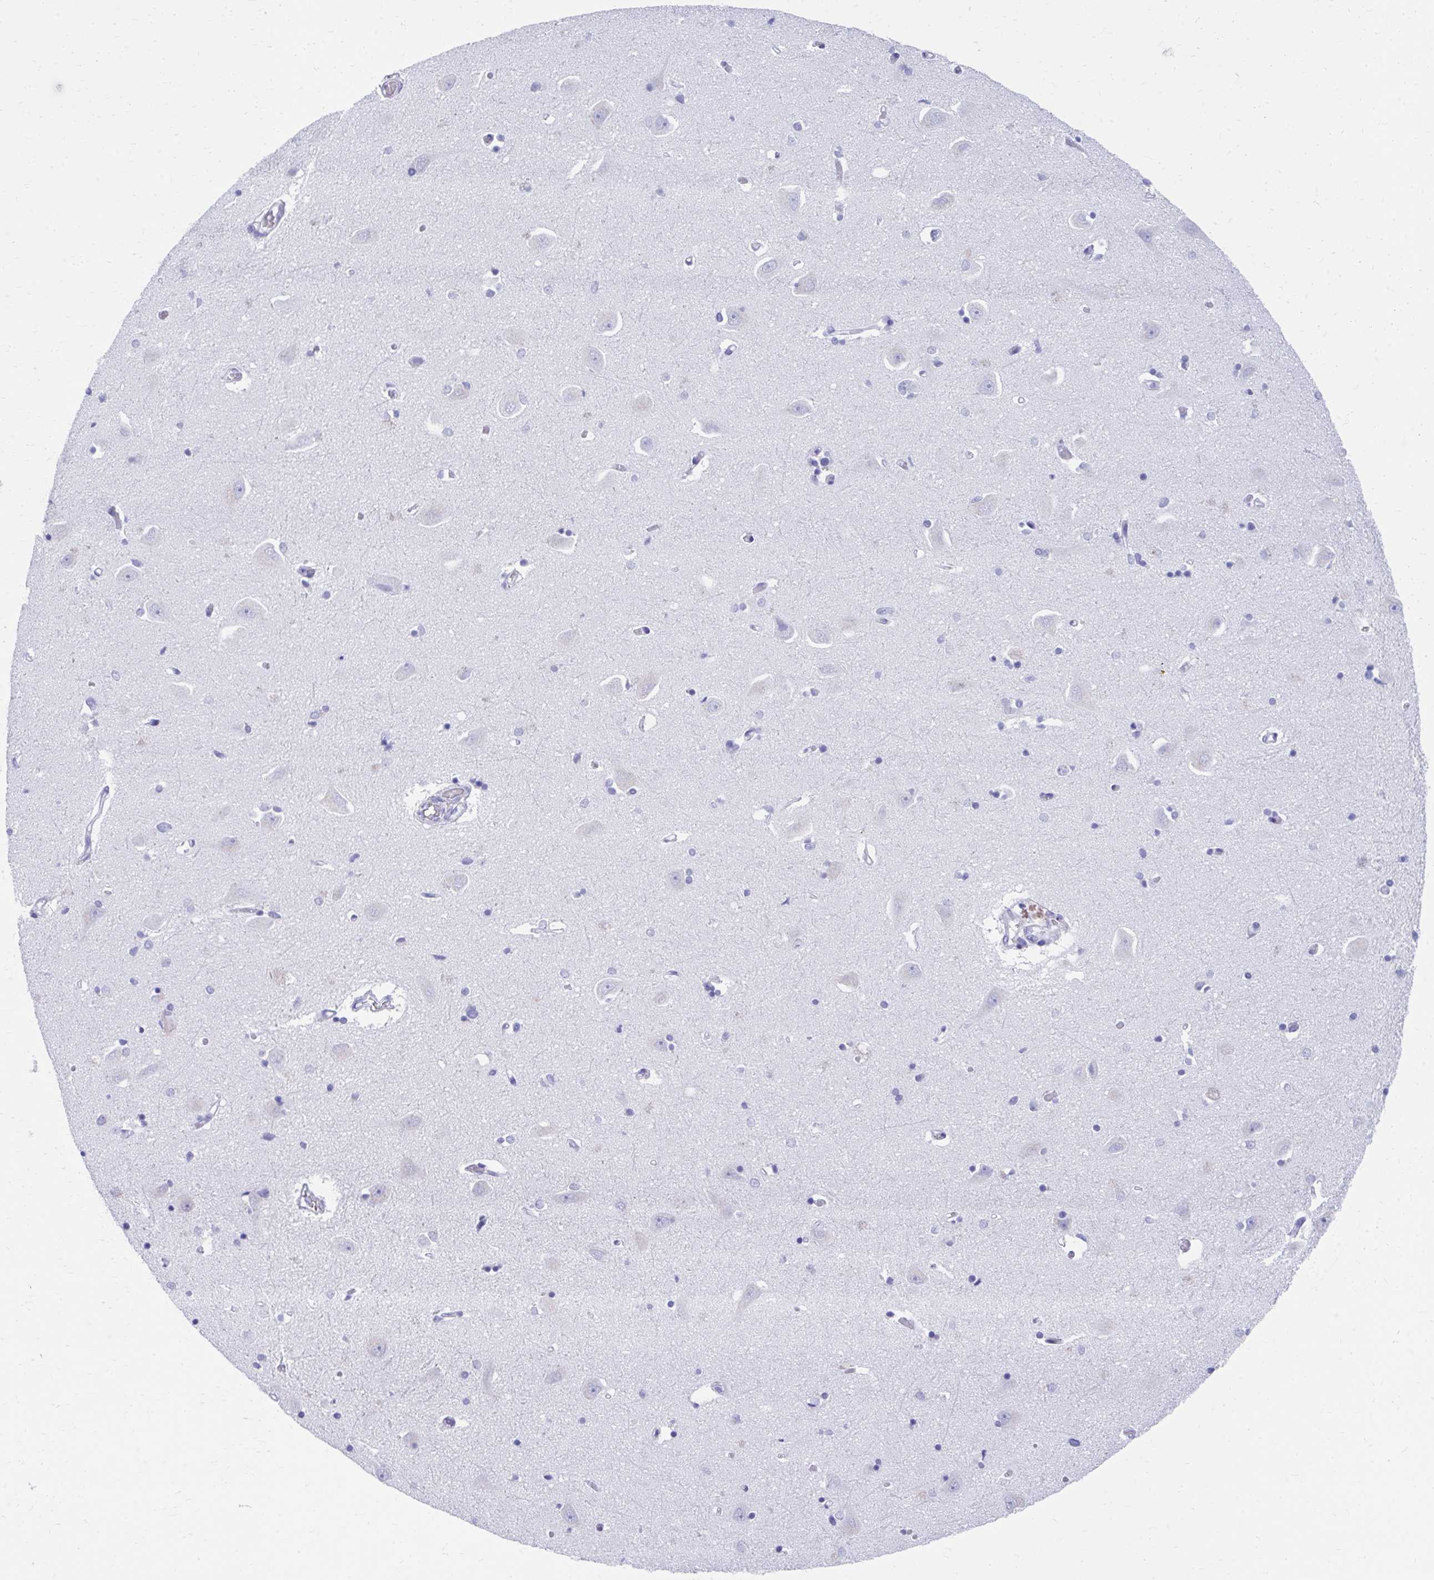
{"staining": {"intensity": "negative", "quantity": "none", "location": "none"}, "tissue": "caudate", "cell_type": "Glial cells", "image_type": "normal", "snomed": [{"axis": "morphology", "description": "Normal tissue, NOS"}, {"axis": "topography", "description": "Lateral ventricle wall"}, {"axis": "topography", "description": "Hippocampus"}], "caption": "Immunohistochemistry photomicrograph of normal caudate: caudate stained with DAB (3,3'-diaminobenzidine) exhibits no significant protein positivity in glial cells.", "gene": "RUNX3", "patient": {"sex": "female", "age": 63}}